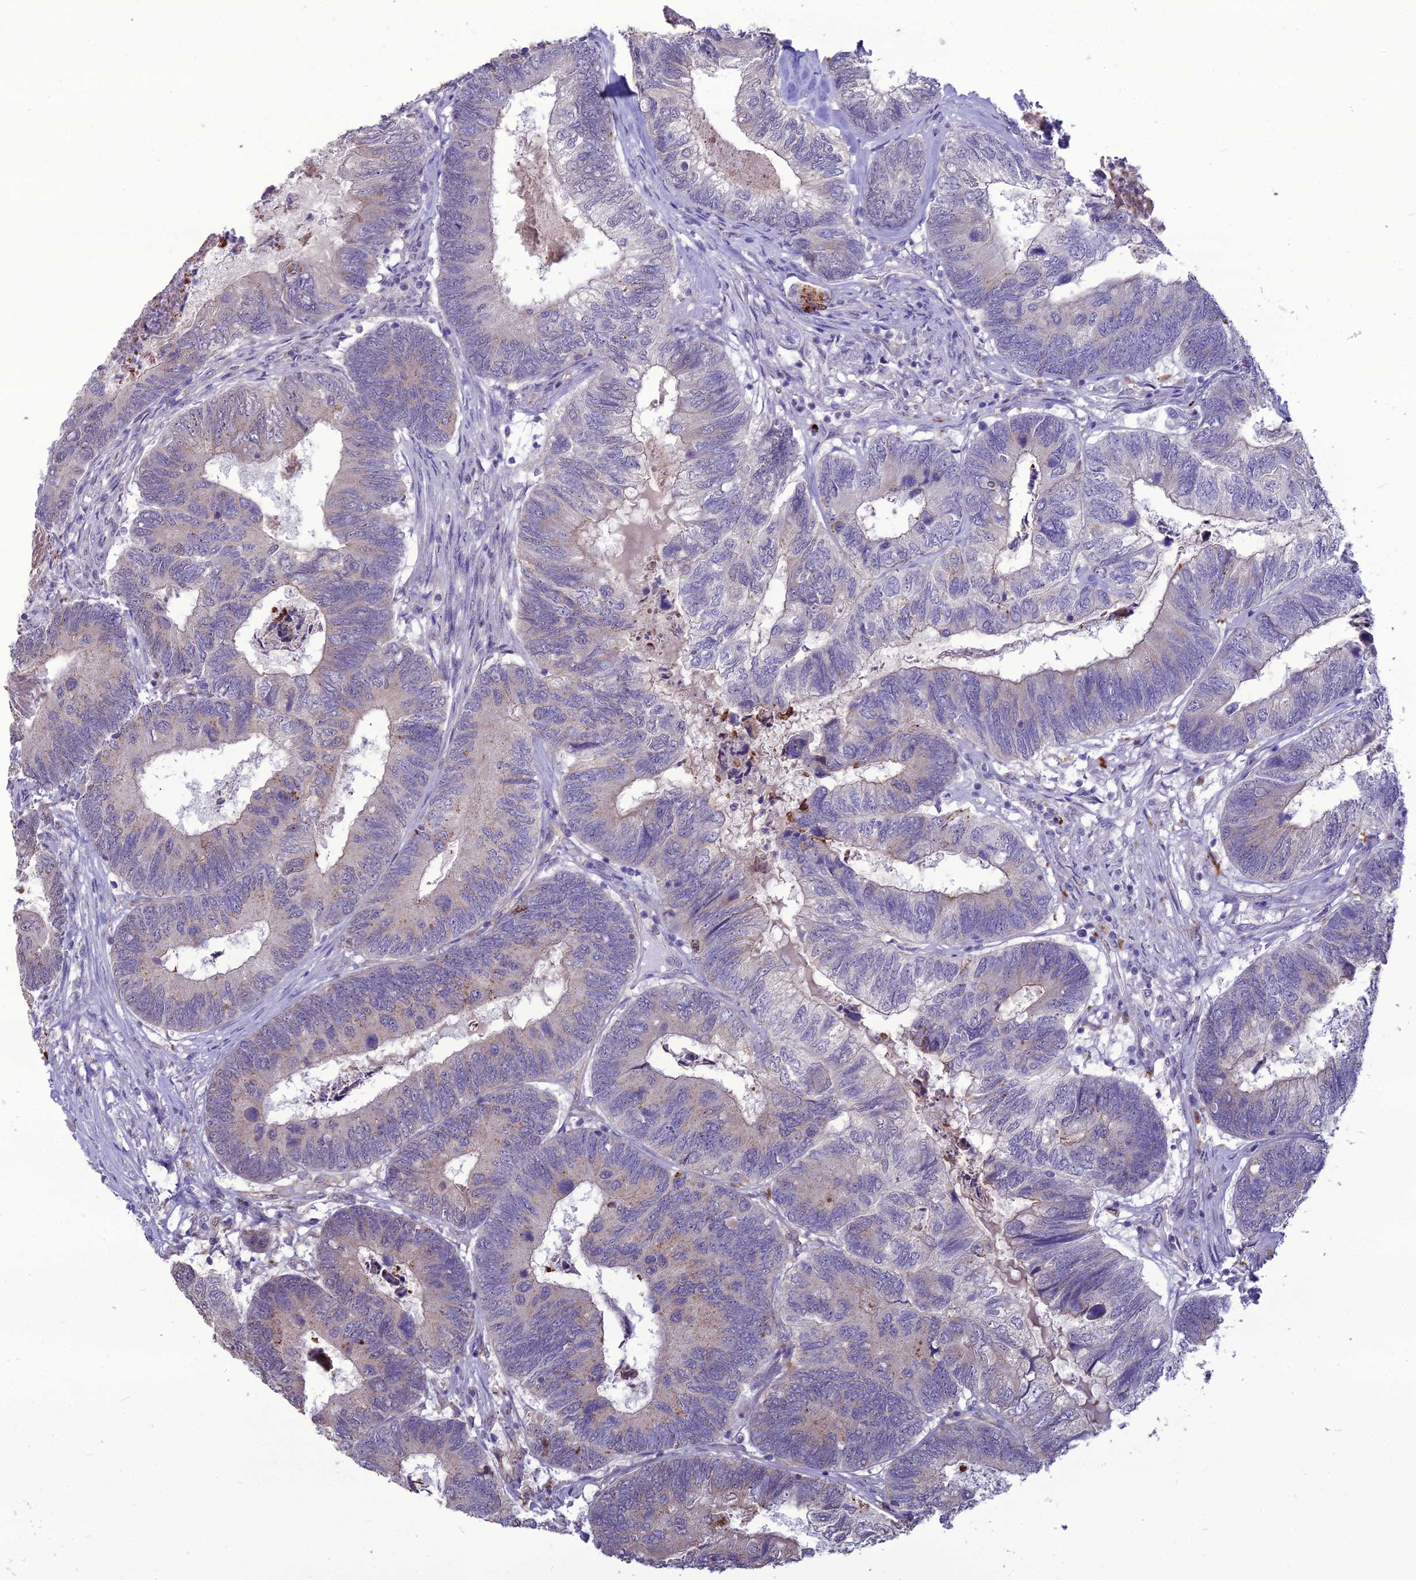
{"staining": {"intensity": "weak", "quantity": "<25%", "location": "cytoplasmic/membranous"}, "tissue": "colorectal cancer", "cell_type": "Tumor cells", "image_type": "cancer", "snomed": [{"axis": "morphology", "description": "Adenocarcinoma, NOS"}, {"axis": "topography", "description": "Colon"}], "caption": "Colorectal cancer was stained to show a protein in brown. There is no significant expression in tumor cells.", "gene": "PCED1B", "patient": {"sex": "female", "age": 67}}